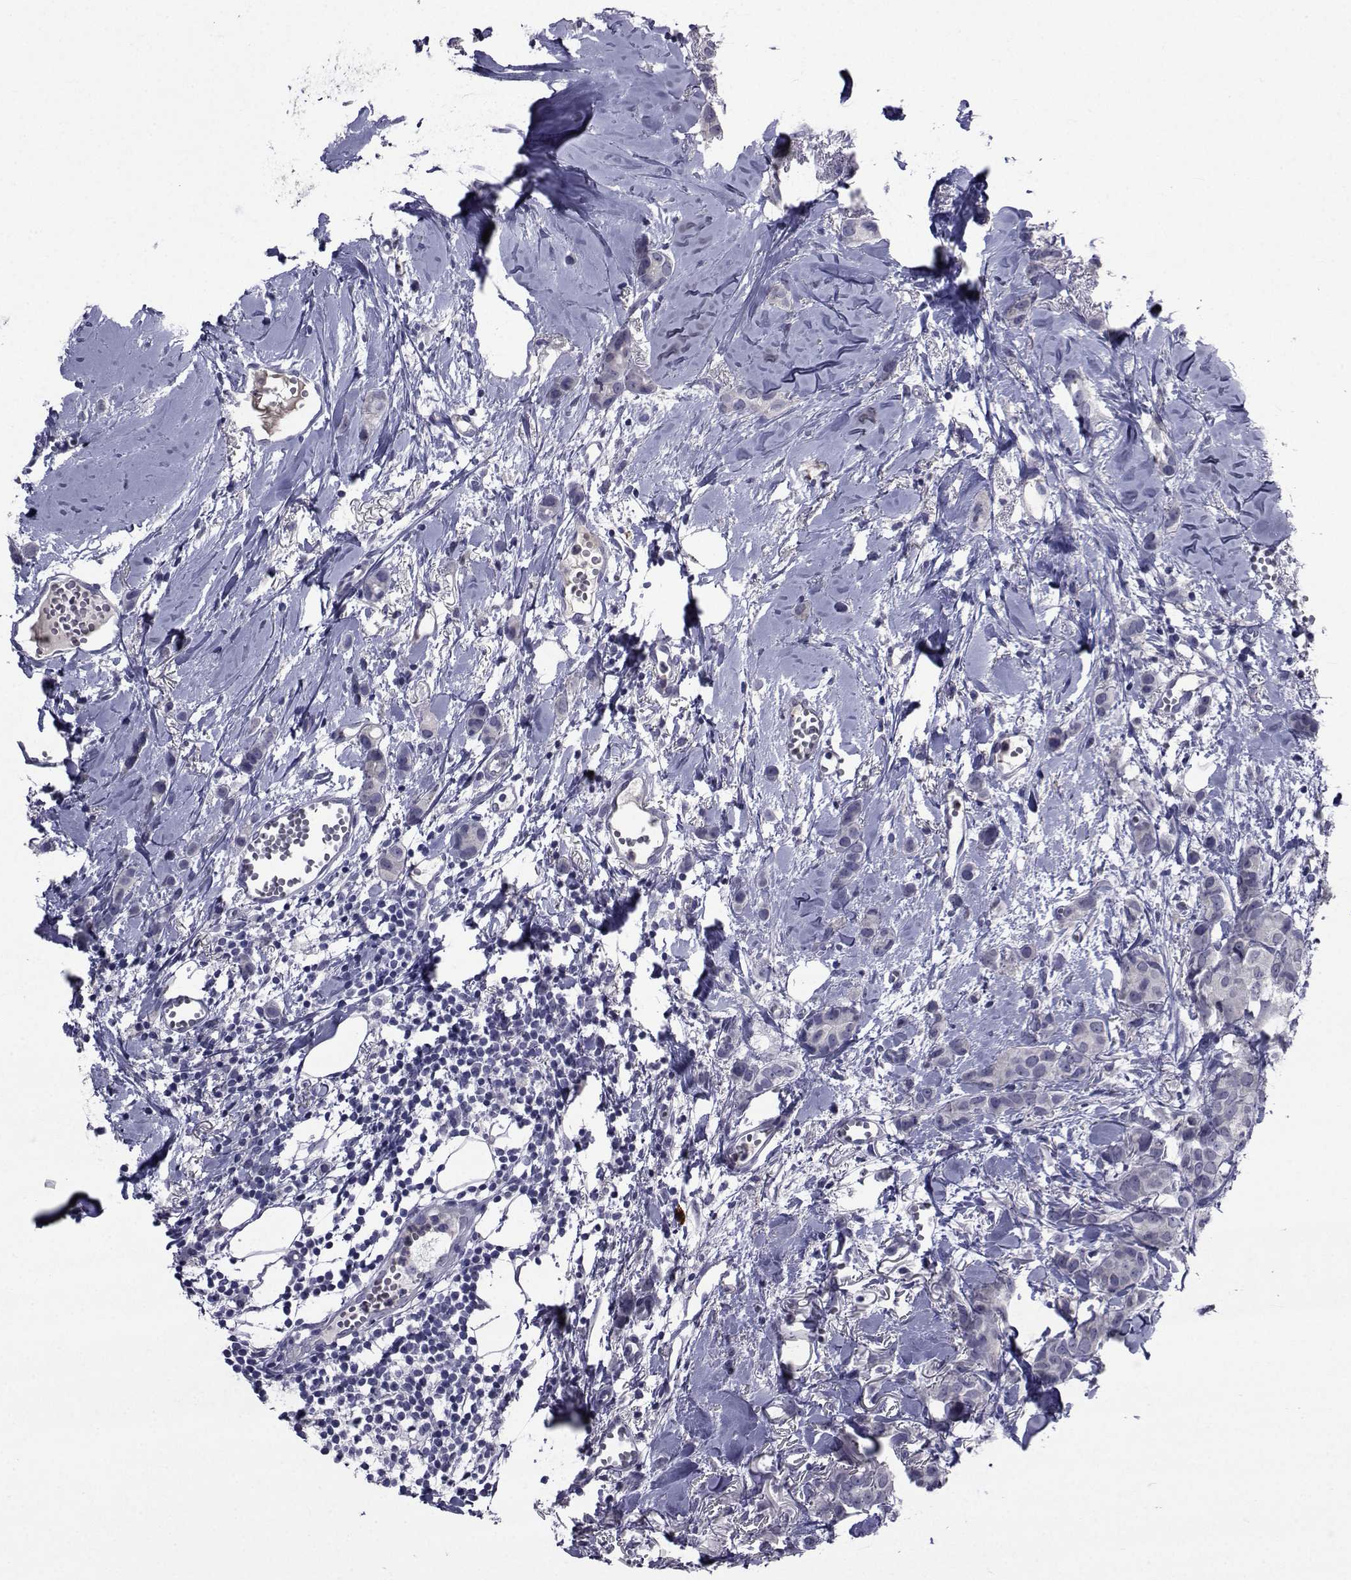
{"staining": {"intensity": "negative", "quantity": "none", "location": "none"}, "tissue": "breast cancer", "cell_type": "Tumor cells", "image_type": "cancer", "snomed": [{"axis": "morphology", "description": "Duct carcinoma"}, {"axis": "topography", "description": "Breast"}], "caption": "High power microscopy image of an immunohistochemistry image of breast cancer, revealing no significant expression in tumor cells. (Stains: DAB (3,3'-diaminobenzidine) immunohistochemistry with hematoxylin counter stain, Microscopy: brightfield microscopy at high magnification).", "gene": "SEMA5B", "patient": {"sex": "female", "age": 85}}